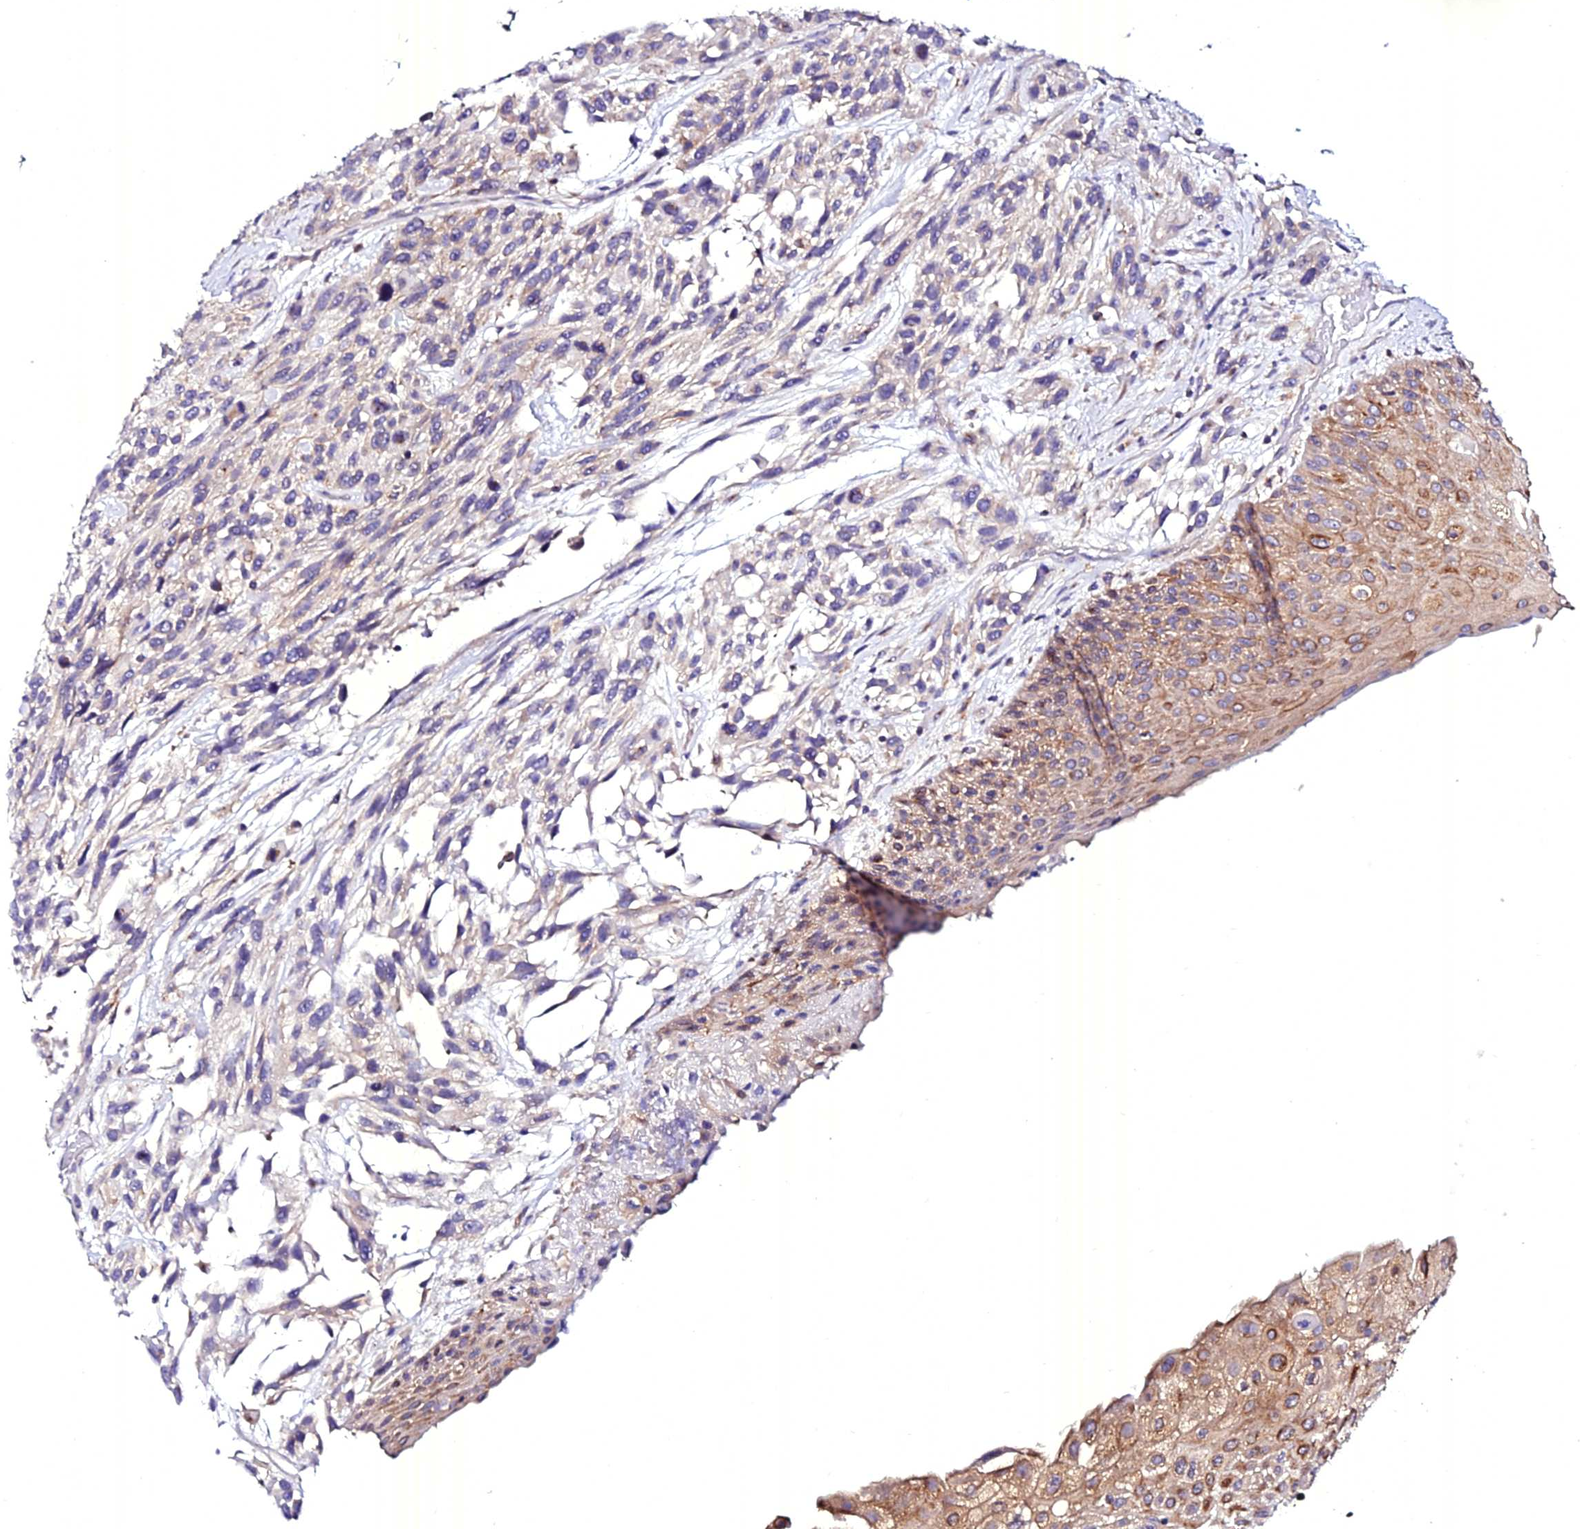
{"staining": {"intensity": "moderate", "quantity": "<25%", "location": "cytoplasmic/membranous"}, "tissue": "urothelial cancer", "cell_type": "Tumor cells", "image_type": "cancer", "snomed": [{"axis": "morphology", "description": "Urothelial carcinoma, High grade"}, {"axis": "topography", "description": "Urinary bladder"}], "caption": "Protein expression by IHC shows moderate cytoplasmic/membranous staining in approximately <25% of tumor cells in high-grade urothelial carcinoma.", "gene": "ATG16L2", "patient": {"sex": "female", "age": 70}}